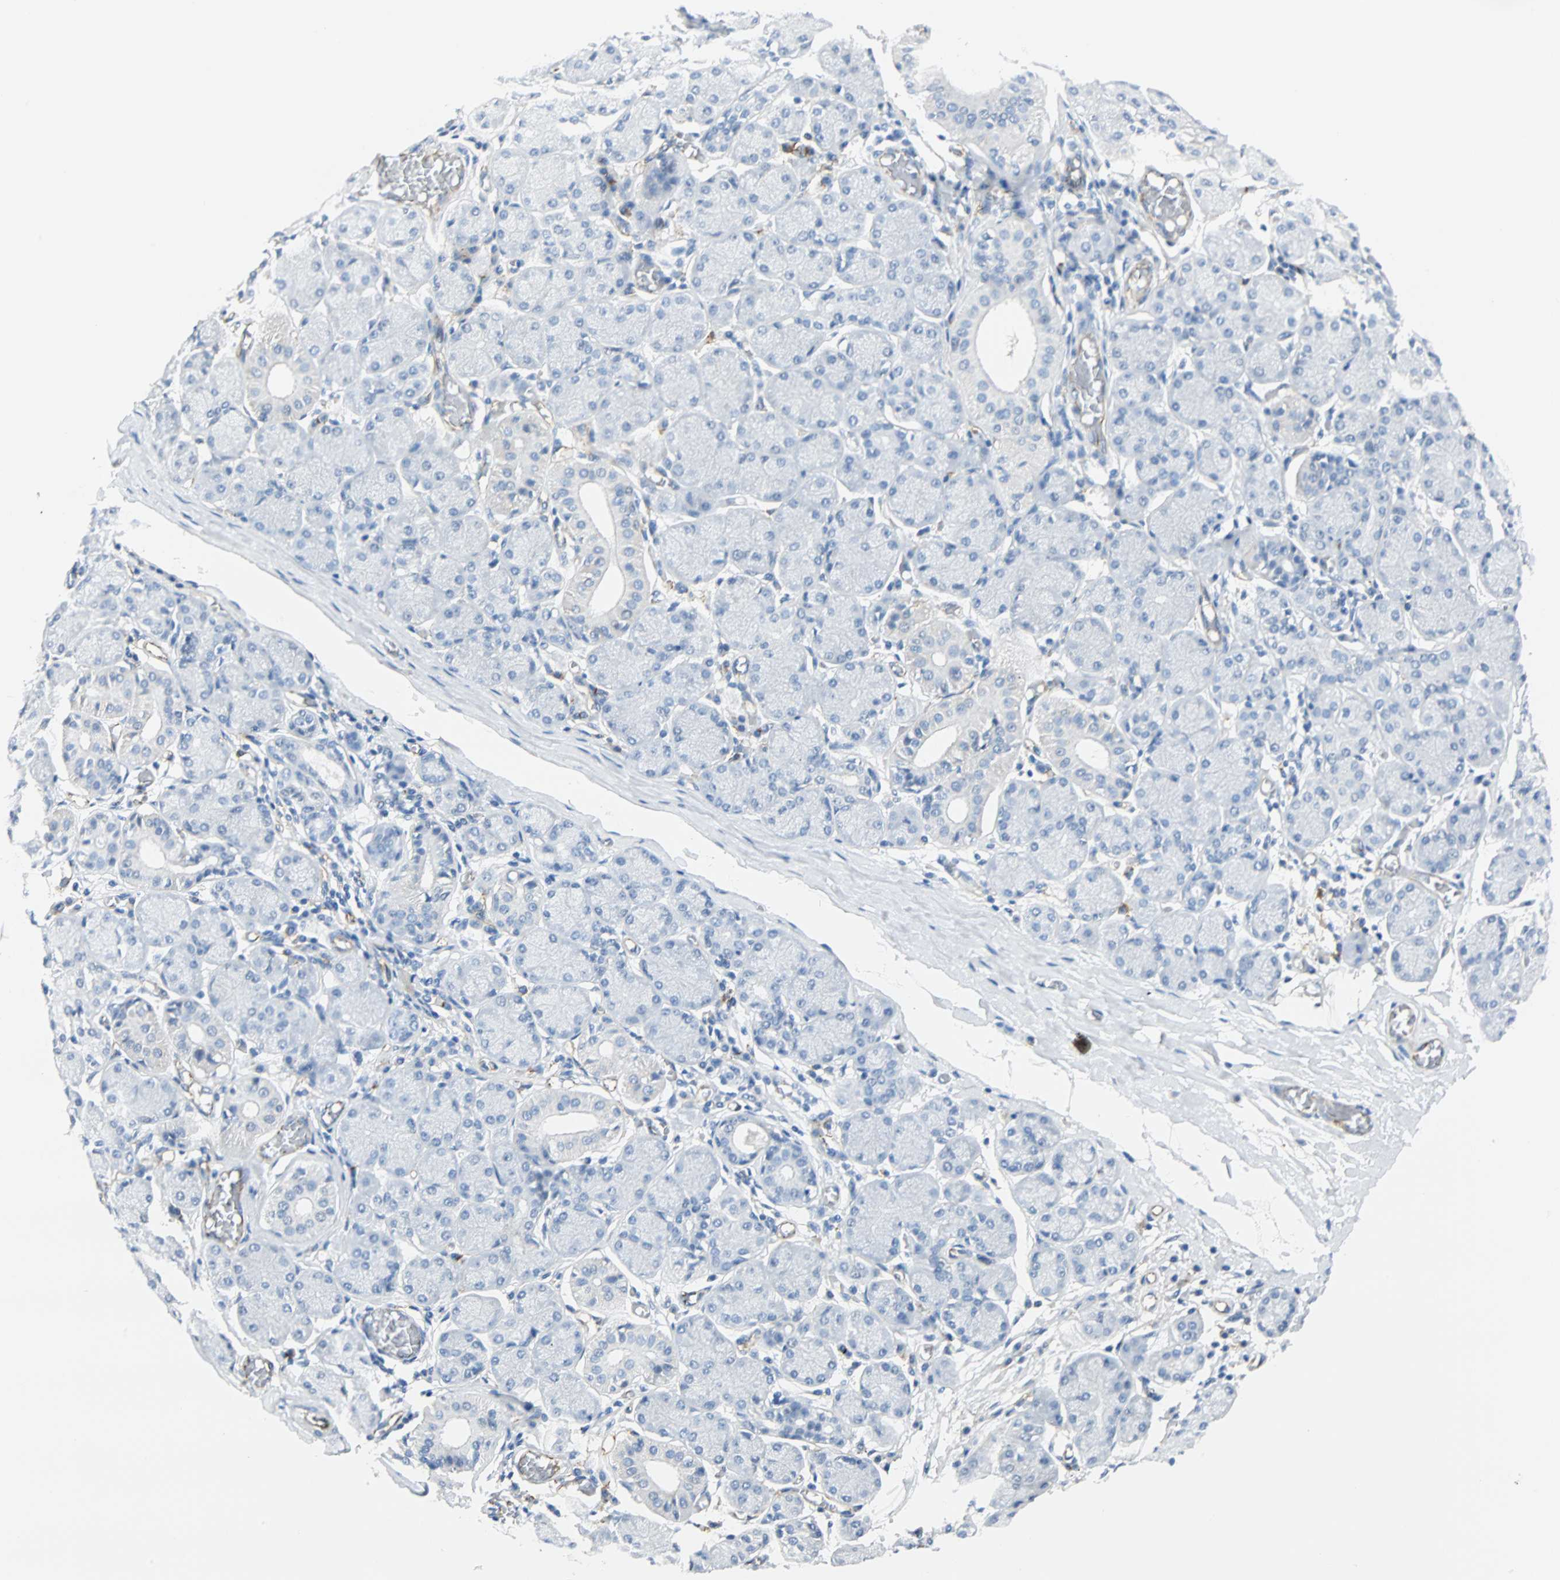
{"staining": {"intensity": "weak", "quantity": "<25%", "location": "cytoplasmic/membranous"}, "tissue": "salivary gland", "cell_type": "Glandular cells", "image_type": "normal", "snomed": [{"axis": "morphology", "description": "Normal tissue, NOS"}, {"axis": "topography", "description": "Salivary gland"}], "caption": "Salivary gland stained for a protein using IHC shows no expression glandular cells.", "gene": "VPS9D1", "patient": {"sex": "female", "age": 24}}